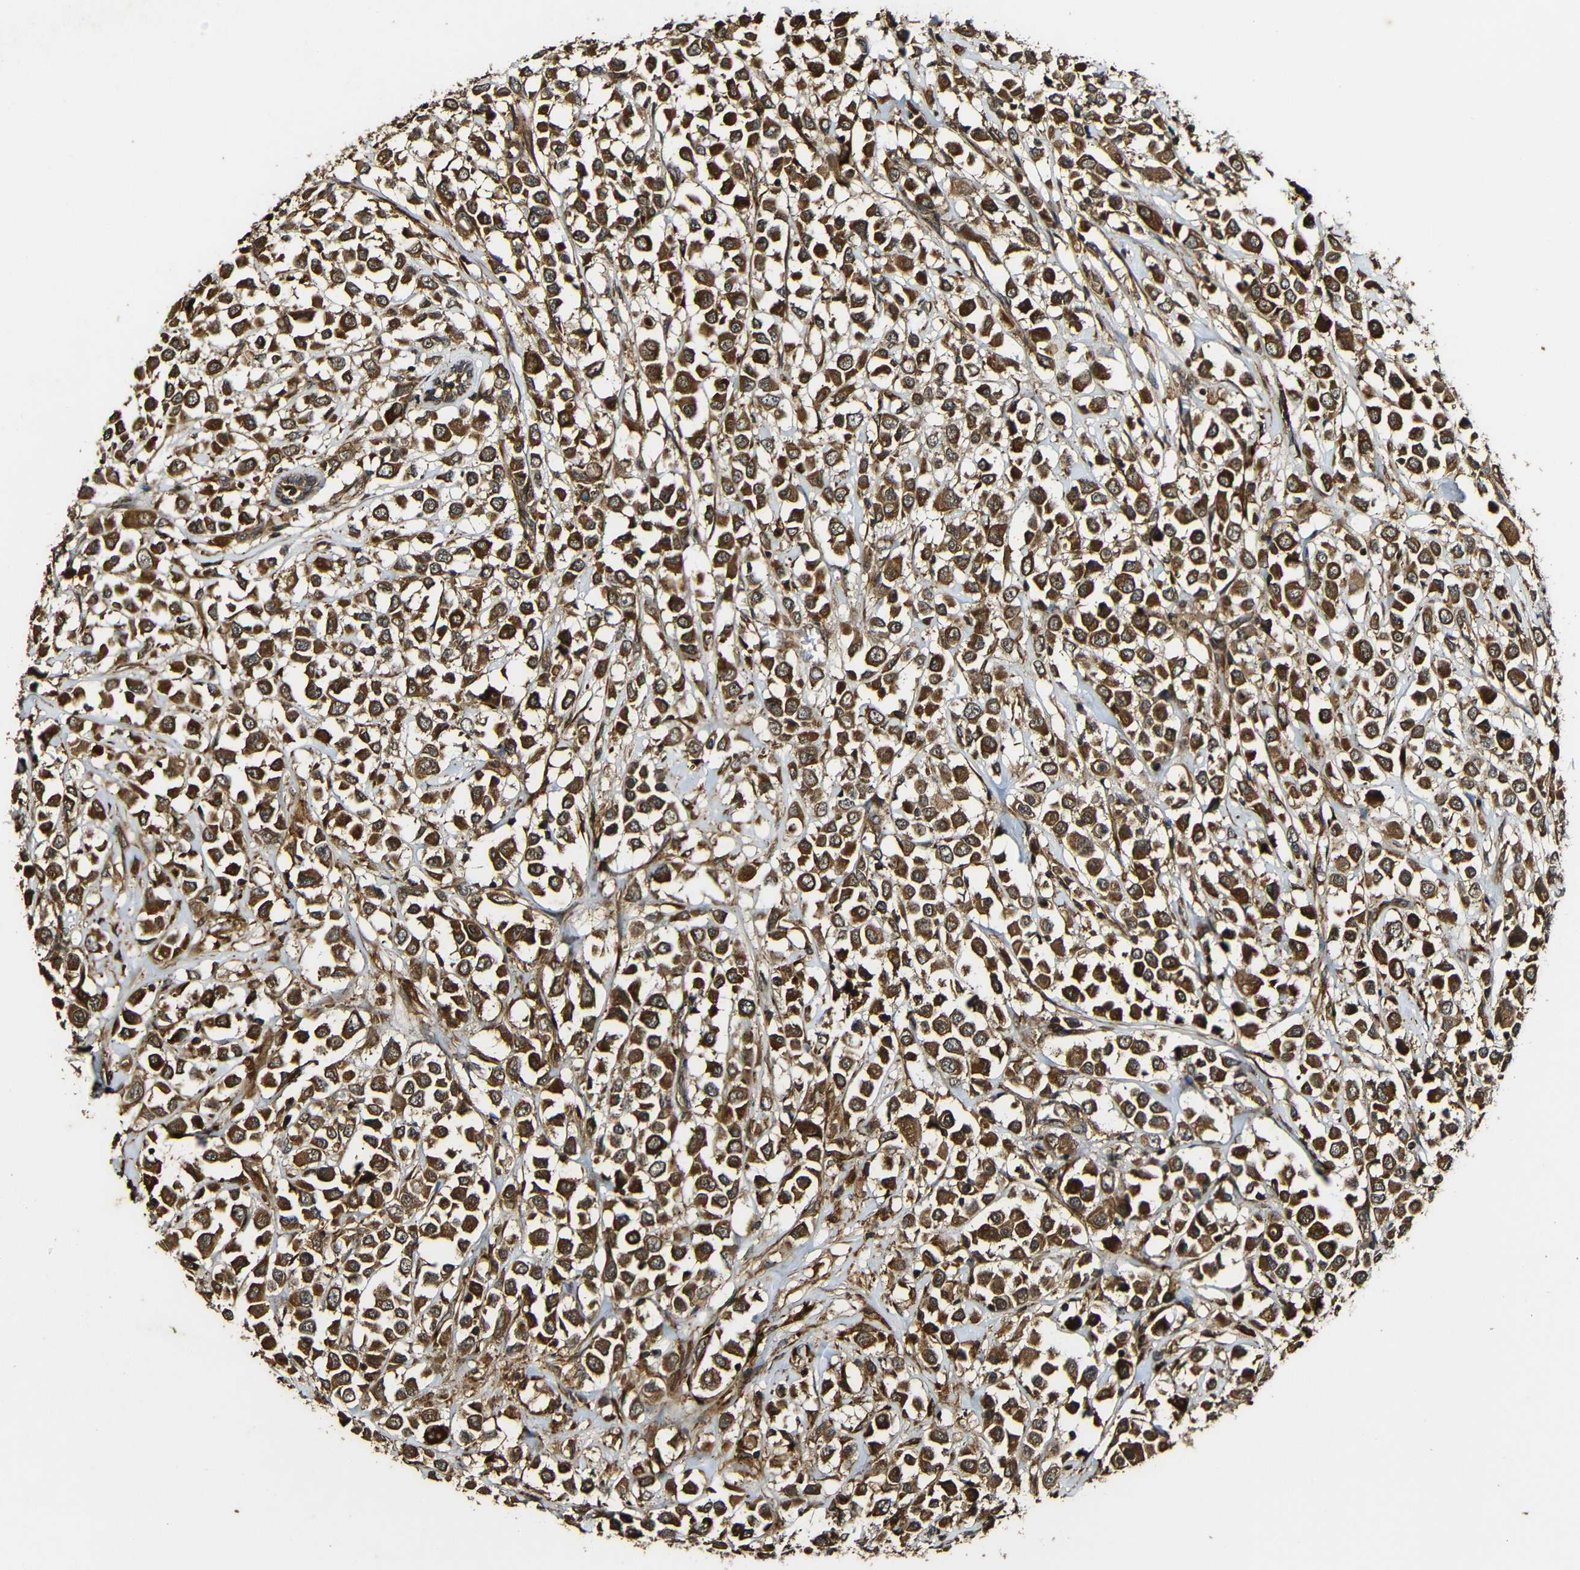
{"staining": {"intensity": "strong", "quantity": ">75%", "location": "cytoplasmic/membranous"}, "tissue": "breast cancer", "cell_type": "Tumor cells", "image_type": "cancer", "snomed": [{"axis": "morphology", "description": "Duct carcinoma"}, {"axis": "topography", "description": "Breast"}], "caption": "A high amount of strong cytoplasmic/membranous positivity is appreciated in approximately >75% of tumor cells in breast cancer (intraductal carcinoma) tissue.", "gene": "CASP8", "patient": {"sex": "female", "age": 61}}